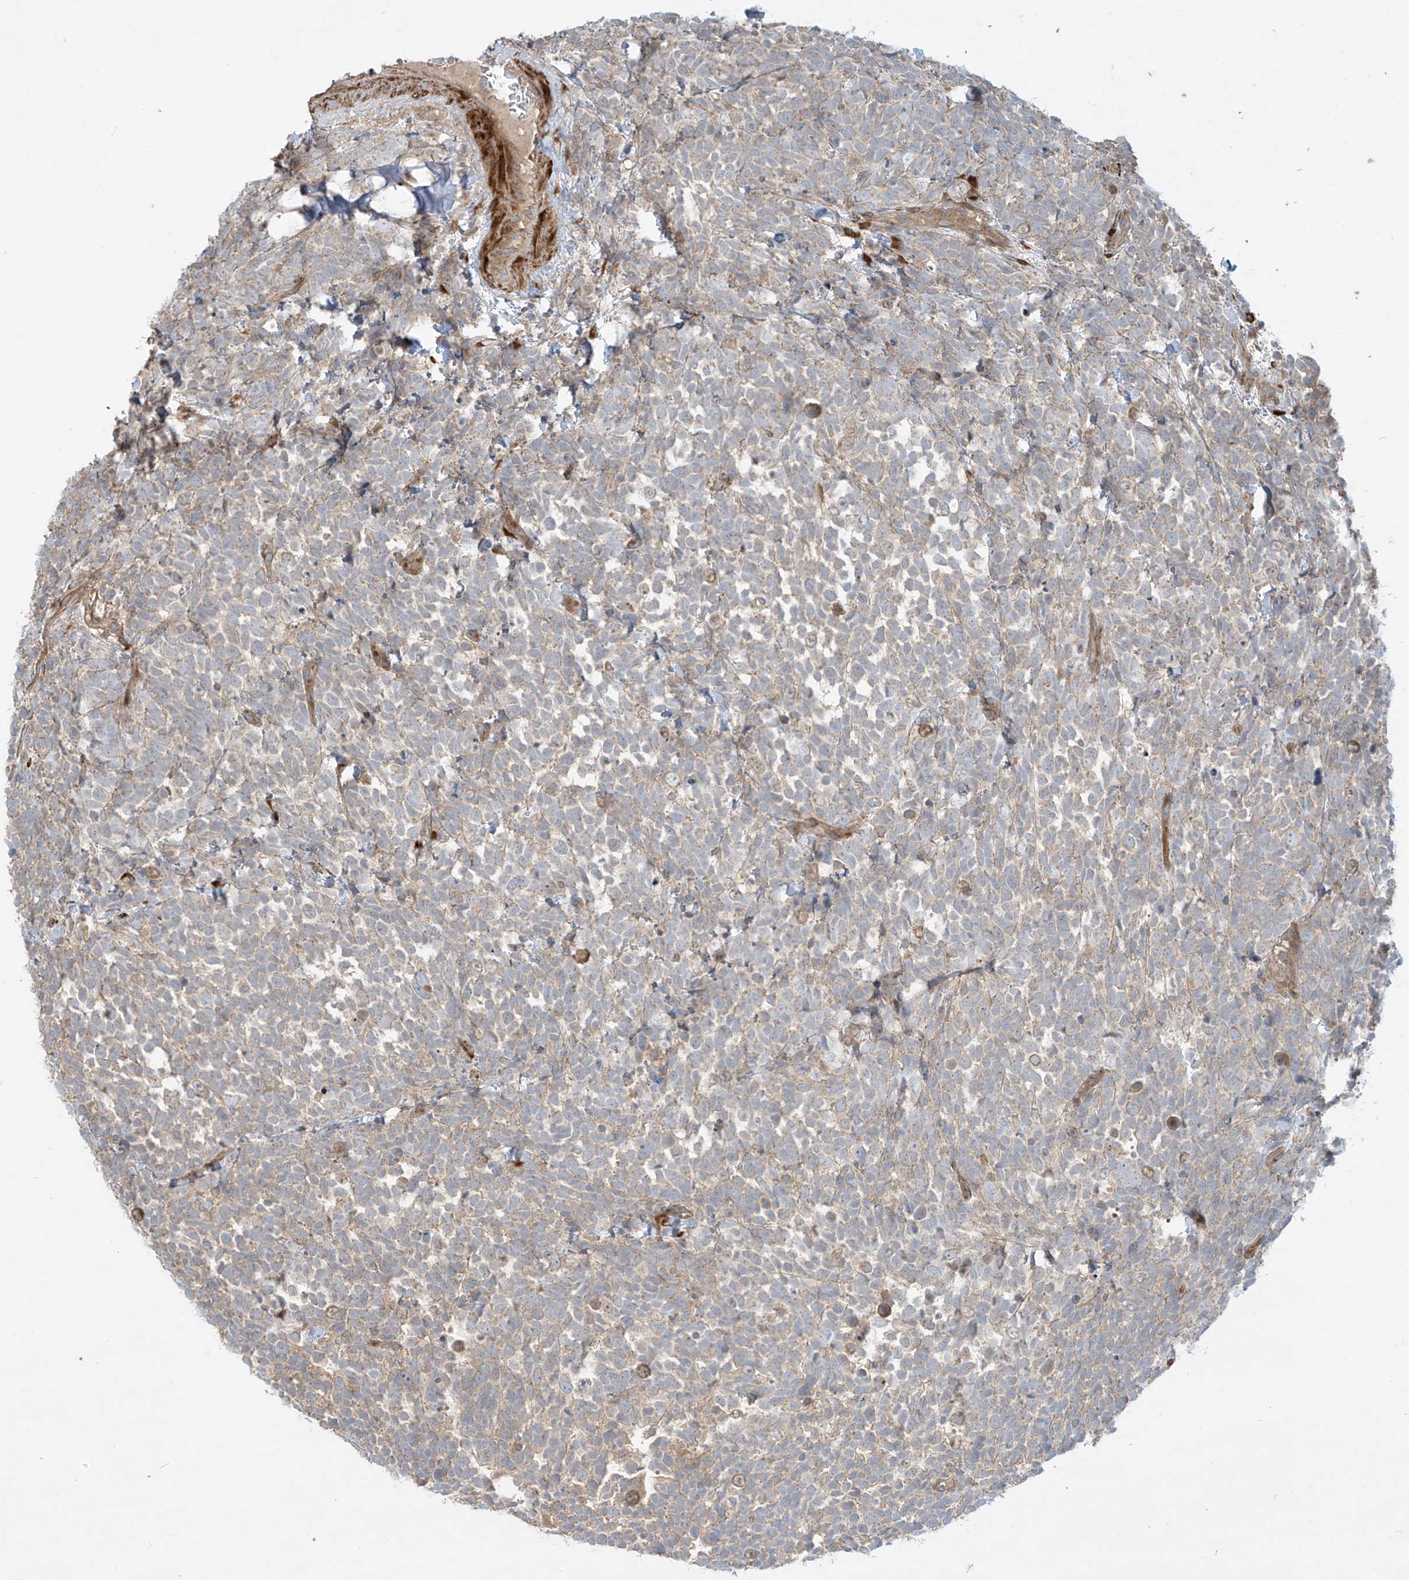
{"staining": {"intensity": "weak", "quantity": "25%-75%", "location": "cytoplasmic/membranous"}, "tissue": "urothelial cancer", "cell_type": "Tumor cells", "image_type": "cancer", "snomed": [{"axis": "morphology", "description": "Urothelial carcinoma, High grade"}, {"axis": "topography", "description": "Urinary bladder"}], "caption": "Immunohistochemical staining of human urothelial cancer shows low levels of weak cytoplasmic/membranous protein positivity in approximately 25%-75% of tumor cells. Immunohistochemistry stains the protein in brown and the nuclei are stained blue.", "gene": "DDIT4", "patient": {"sex": "female", "age": 82}}